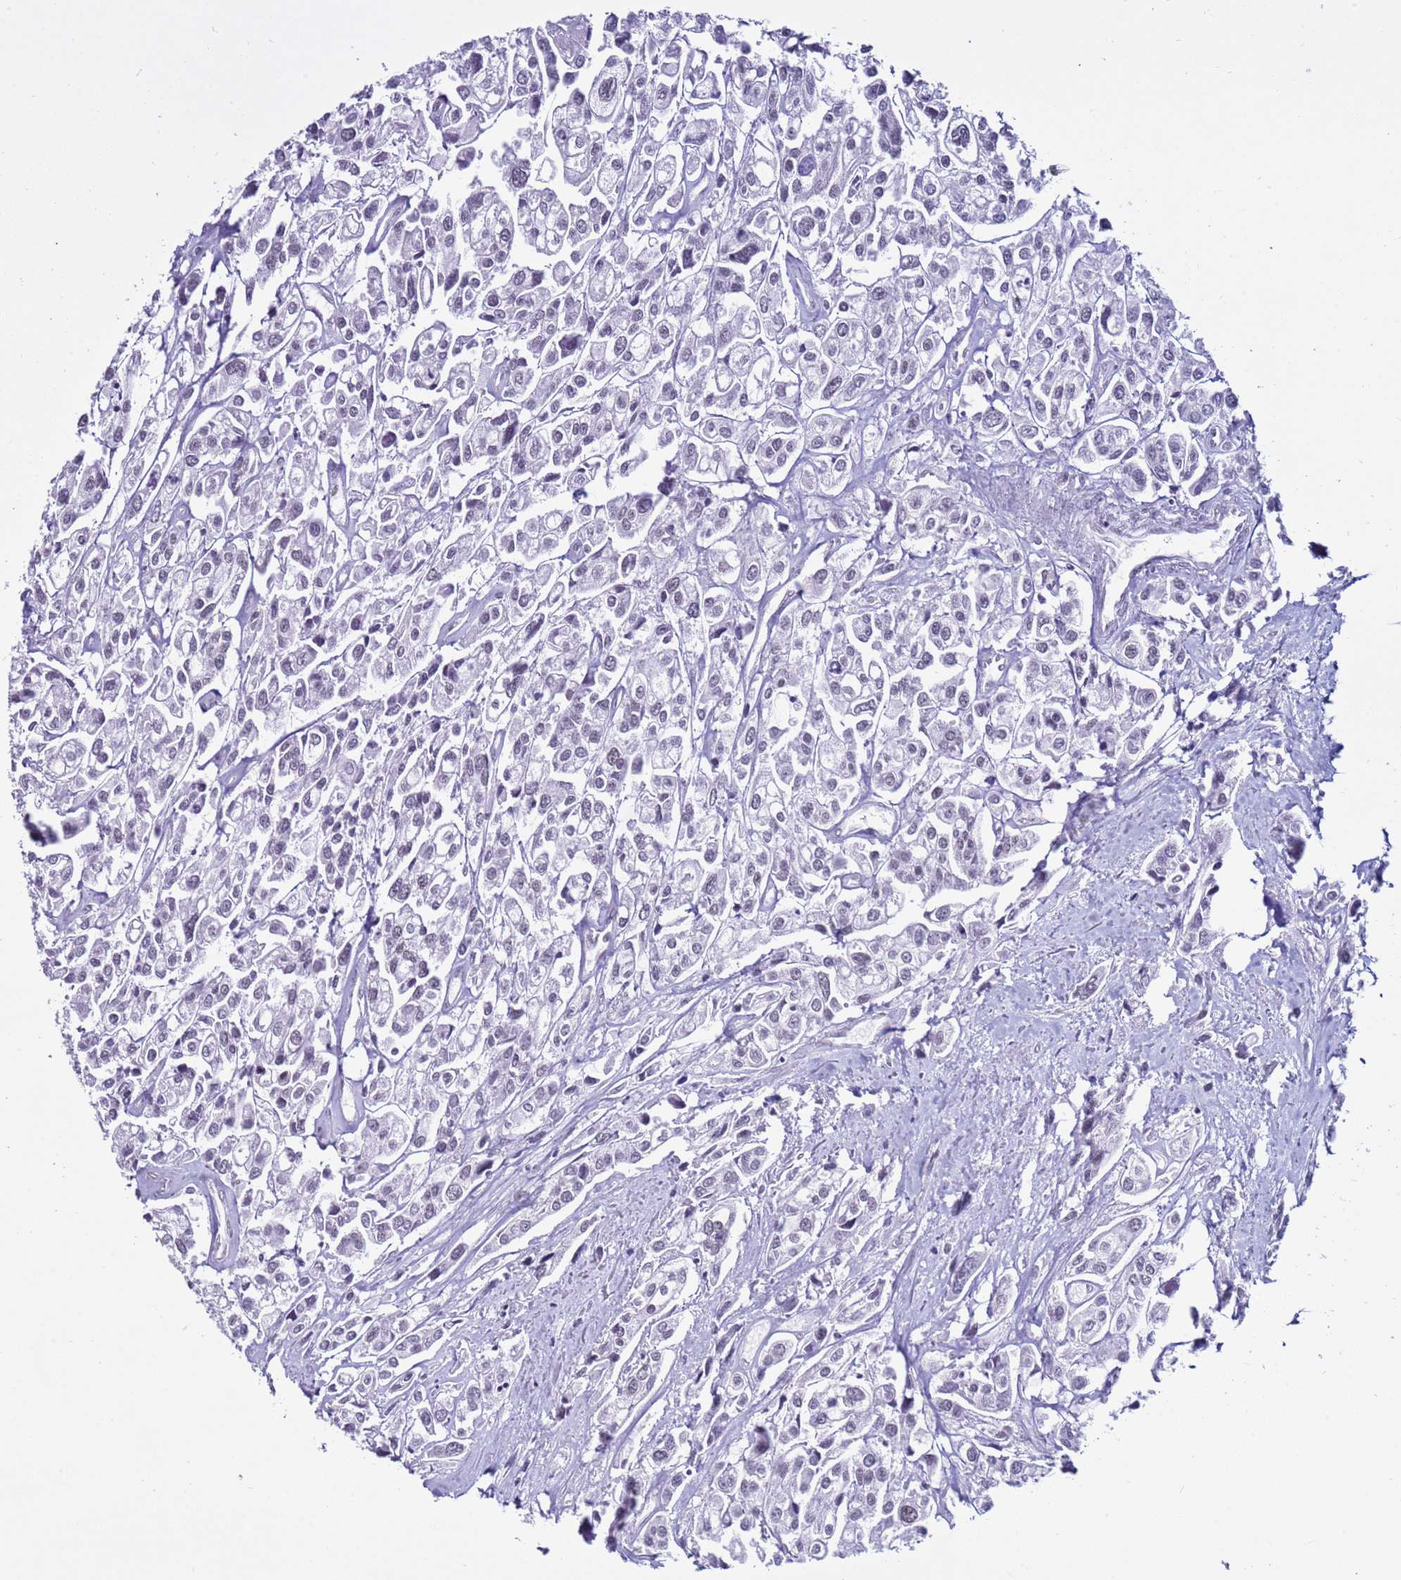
{"staining": {"intensity": "negative", "quantity": "none", "location": "none"}, "tissue": "urothelial cancer", "cell_type": "Tumor cells", "image_type": "cancer", "snomed": [{"axis": "morphology", "description": "Urothelial carcinoma, High grade"}, {"axis": "topography", "description": "Urinary bladder"}], "caption": "Tumor cells are negative for brown protein staining in urothelial cancer.", "gene": "DHX15", "patient": {"sex": "male", "age": 67}}